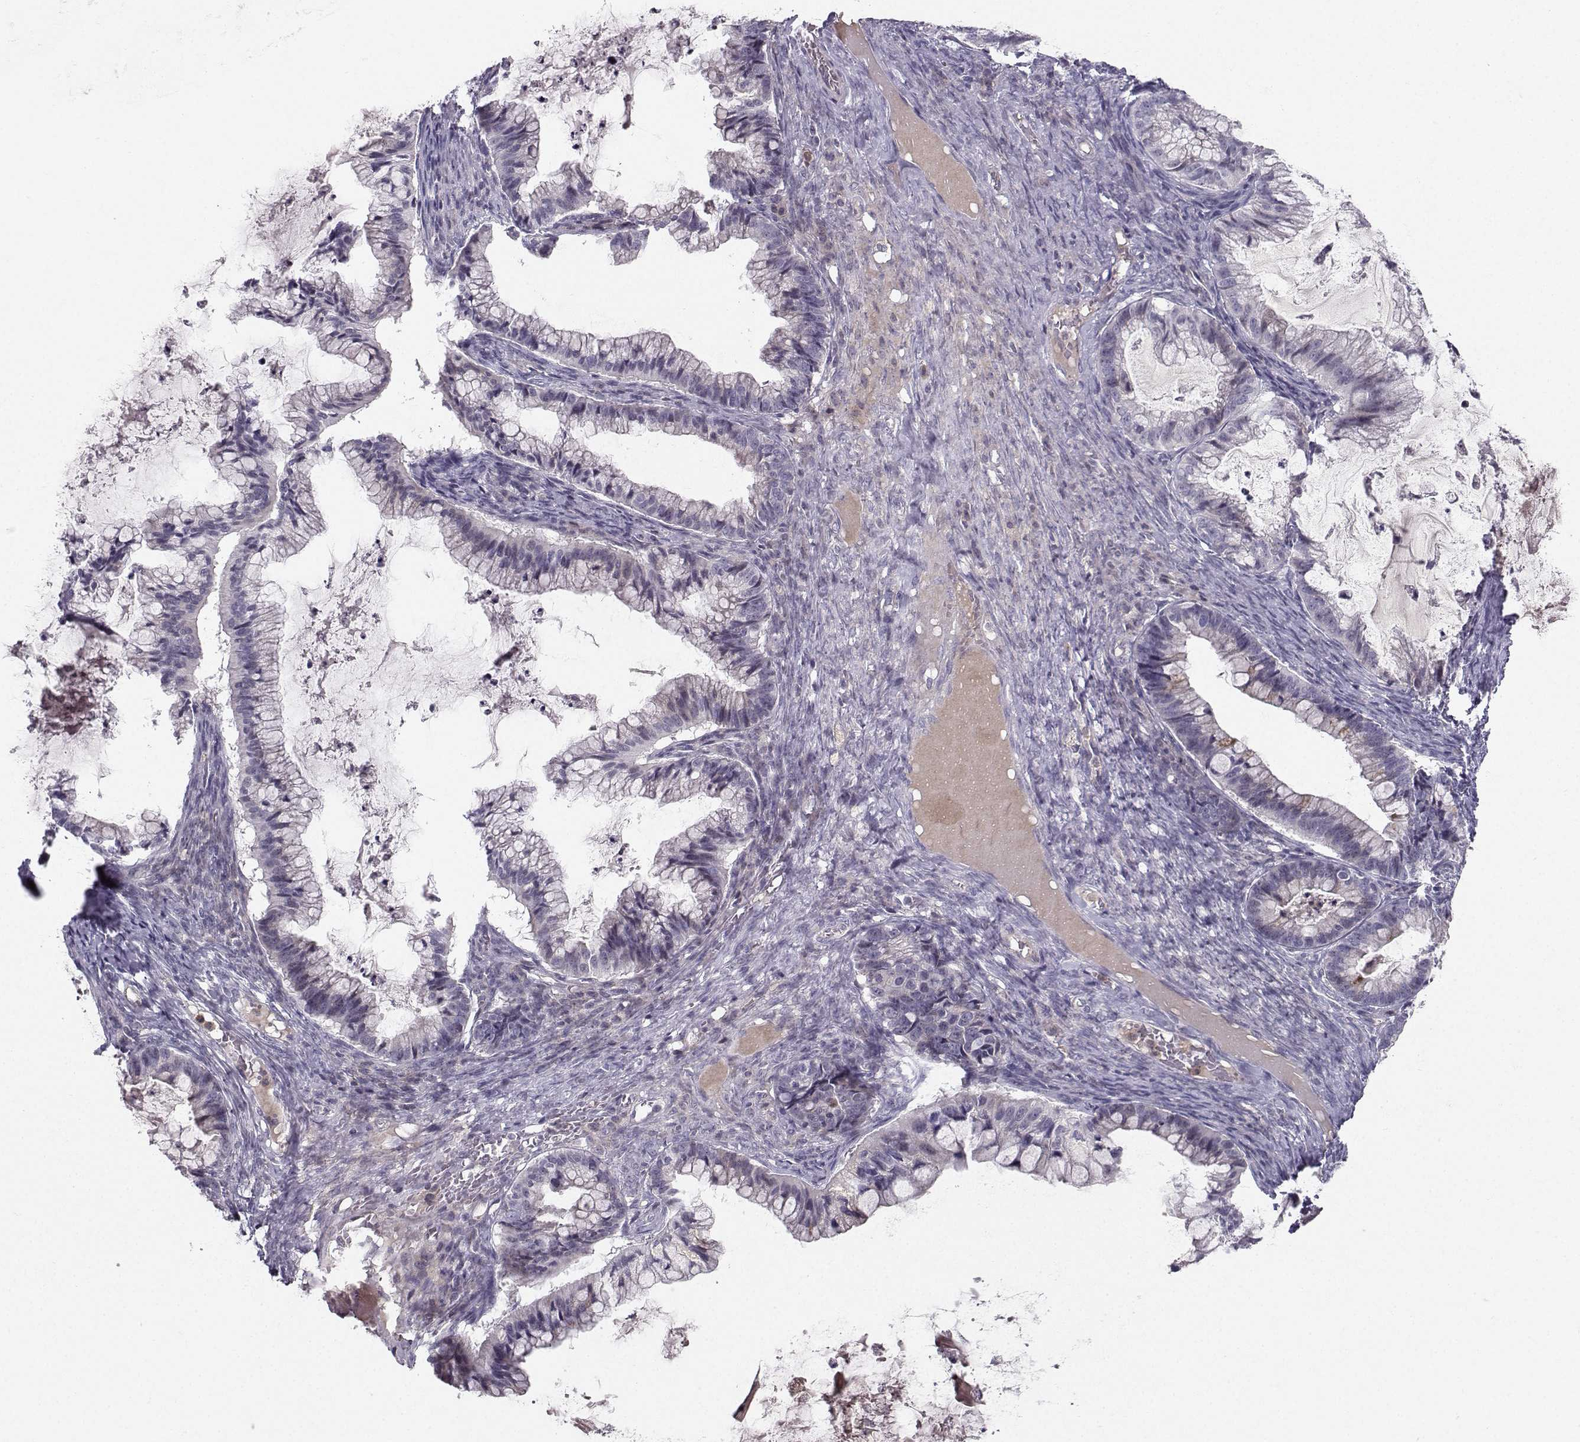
{"staining": {"intensity": "negative", "quantity": "none", "location": "none"}, "tissue": "ovarian cancer", "cell_type": "Tumor cells", "image_type": "cancer", "snomed": [{"axis": "morphology", "description": "Cystadenocarcinoma, mucinous, NOS"}, {"axis": "topography", "description": "Ovary"}], "caption": "IHC micrograph of human mucinous cystadenocarcinoma (ovarian) stained for a protein (brown), which displays no staining in tumor cells. (Immunohistochemistry (ihc), brightfield microscopy, high magnification).", "gene": "OPRD1", "patient": {"sex": "female", "age": 57}}